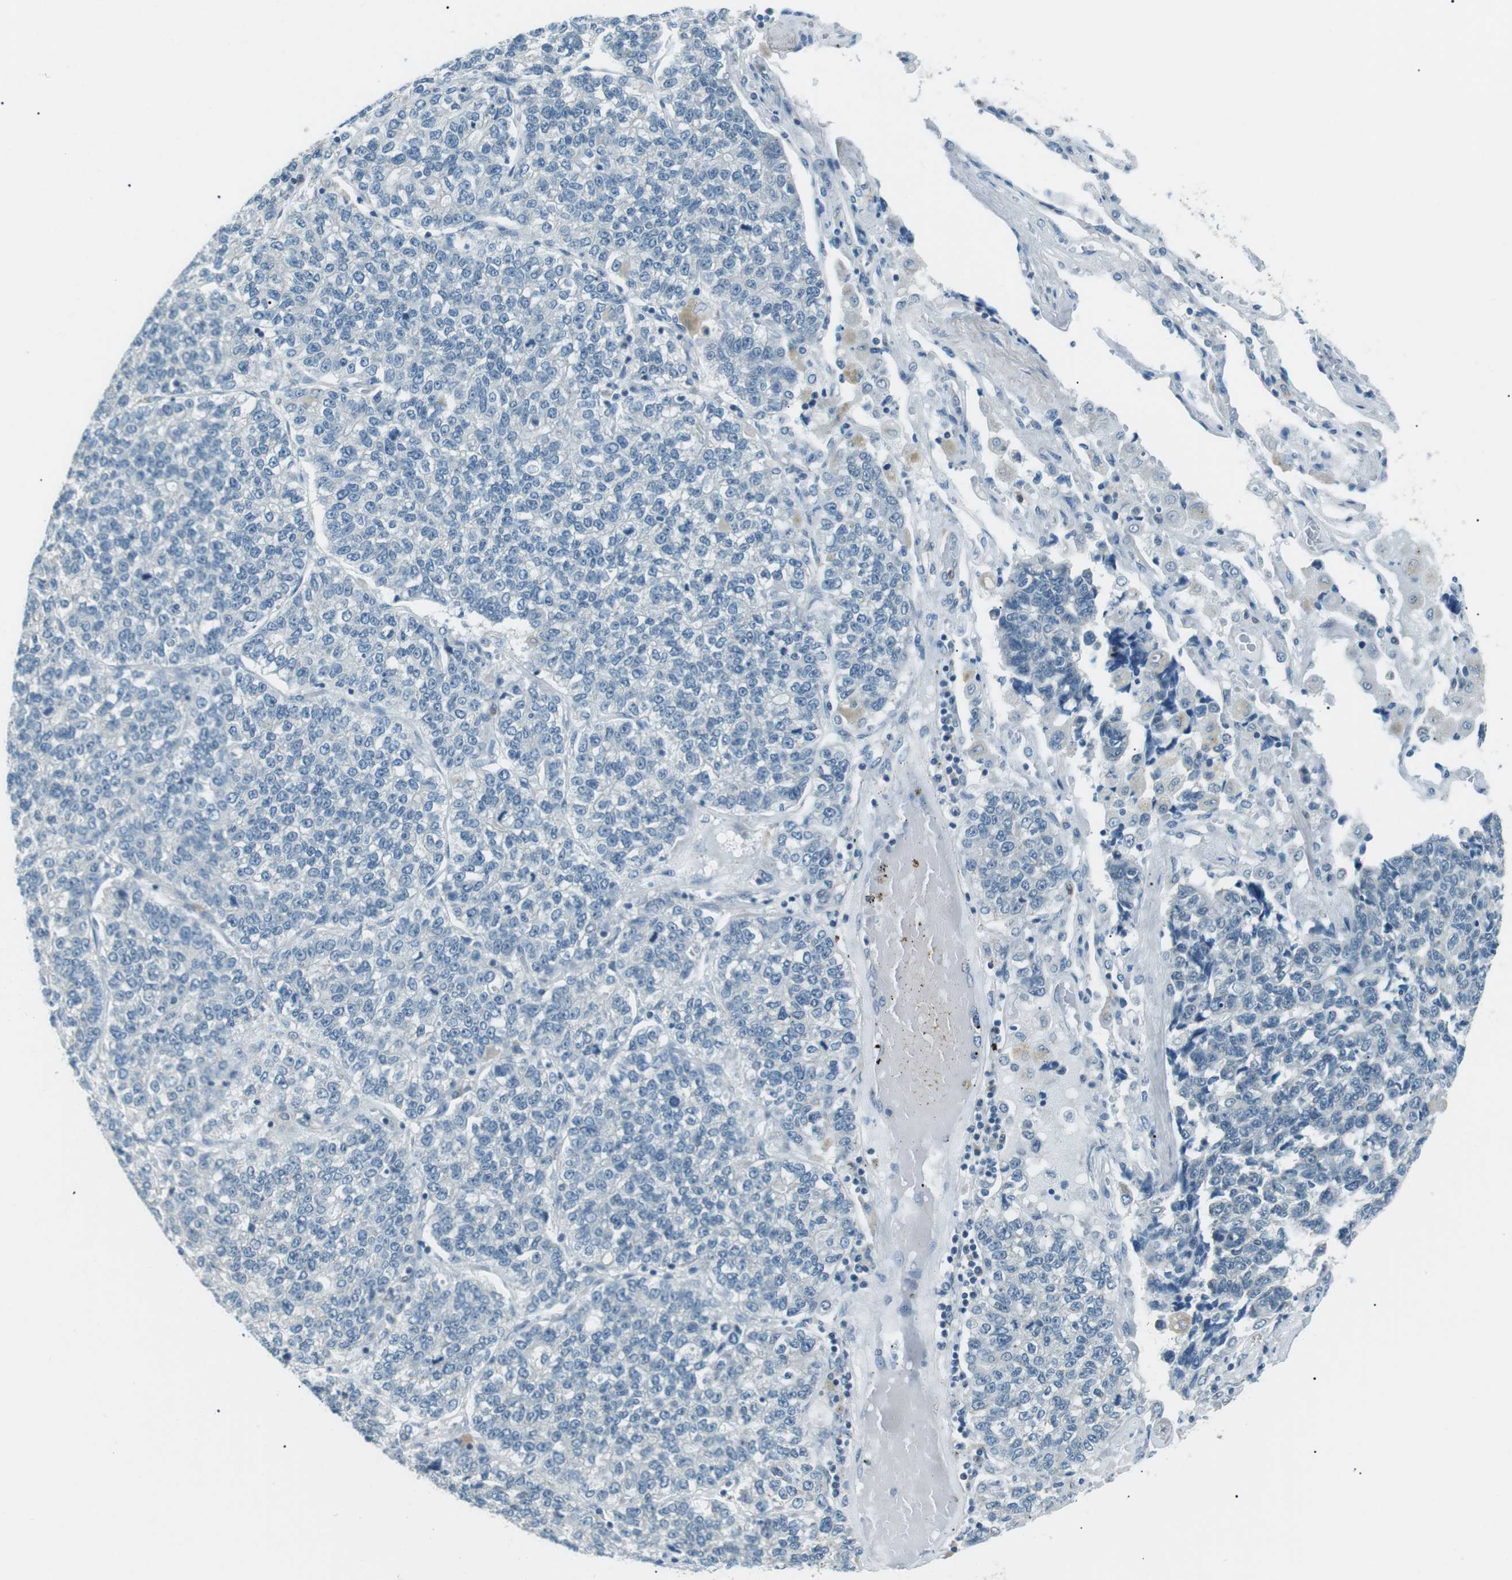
{"staining": {"intensity": "negative", "quantity": "none", "location": "none"}, "tissue": "lung cancer", "cell_type": "Tumor cells", "image_type": "cancer", "snomed": [{"axis": "morphology", "description": "Adenocarcinoma, NOS"}, {"axis": "topography", "description": "Lung"}], "caption": "A high-resolution micrograph shows immunohistochemistry staining of adenocarcinoma (lung), which displays no significant staining in tumor cells.", "gene": "SERPINB2", "patient": {"sex": "male", "age": 49}}